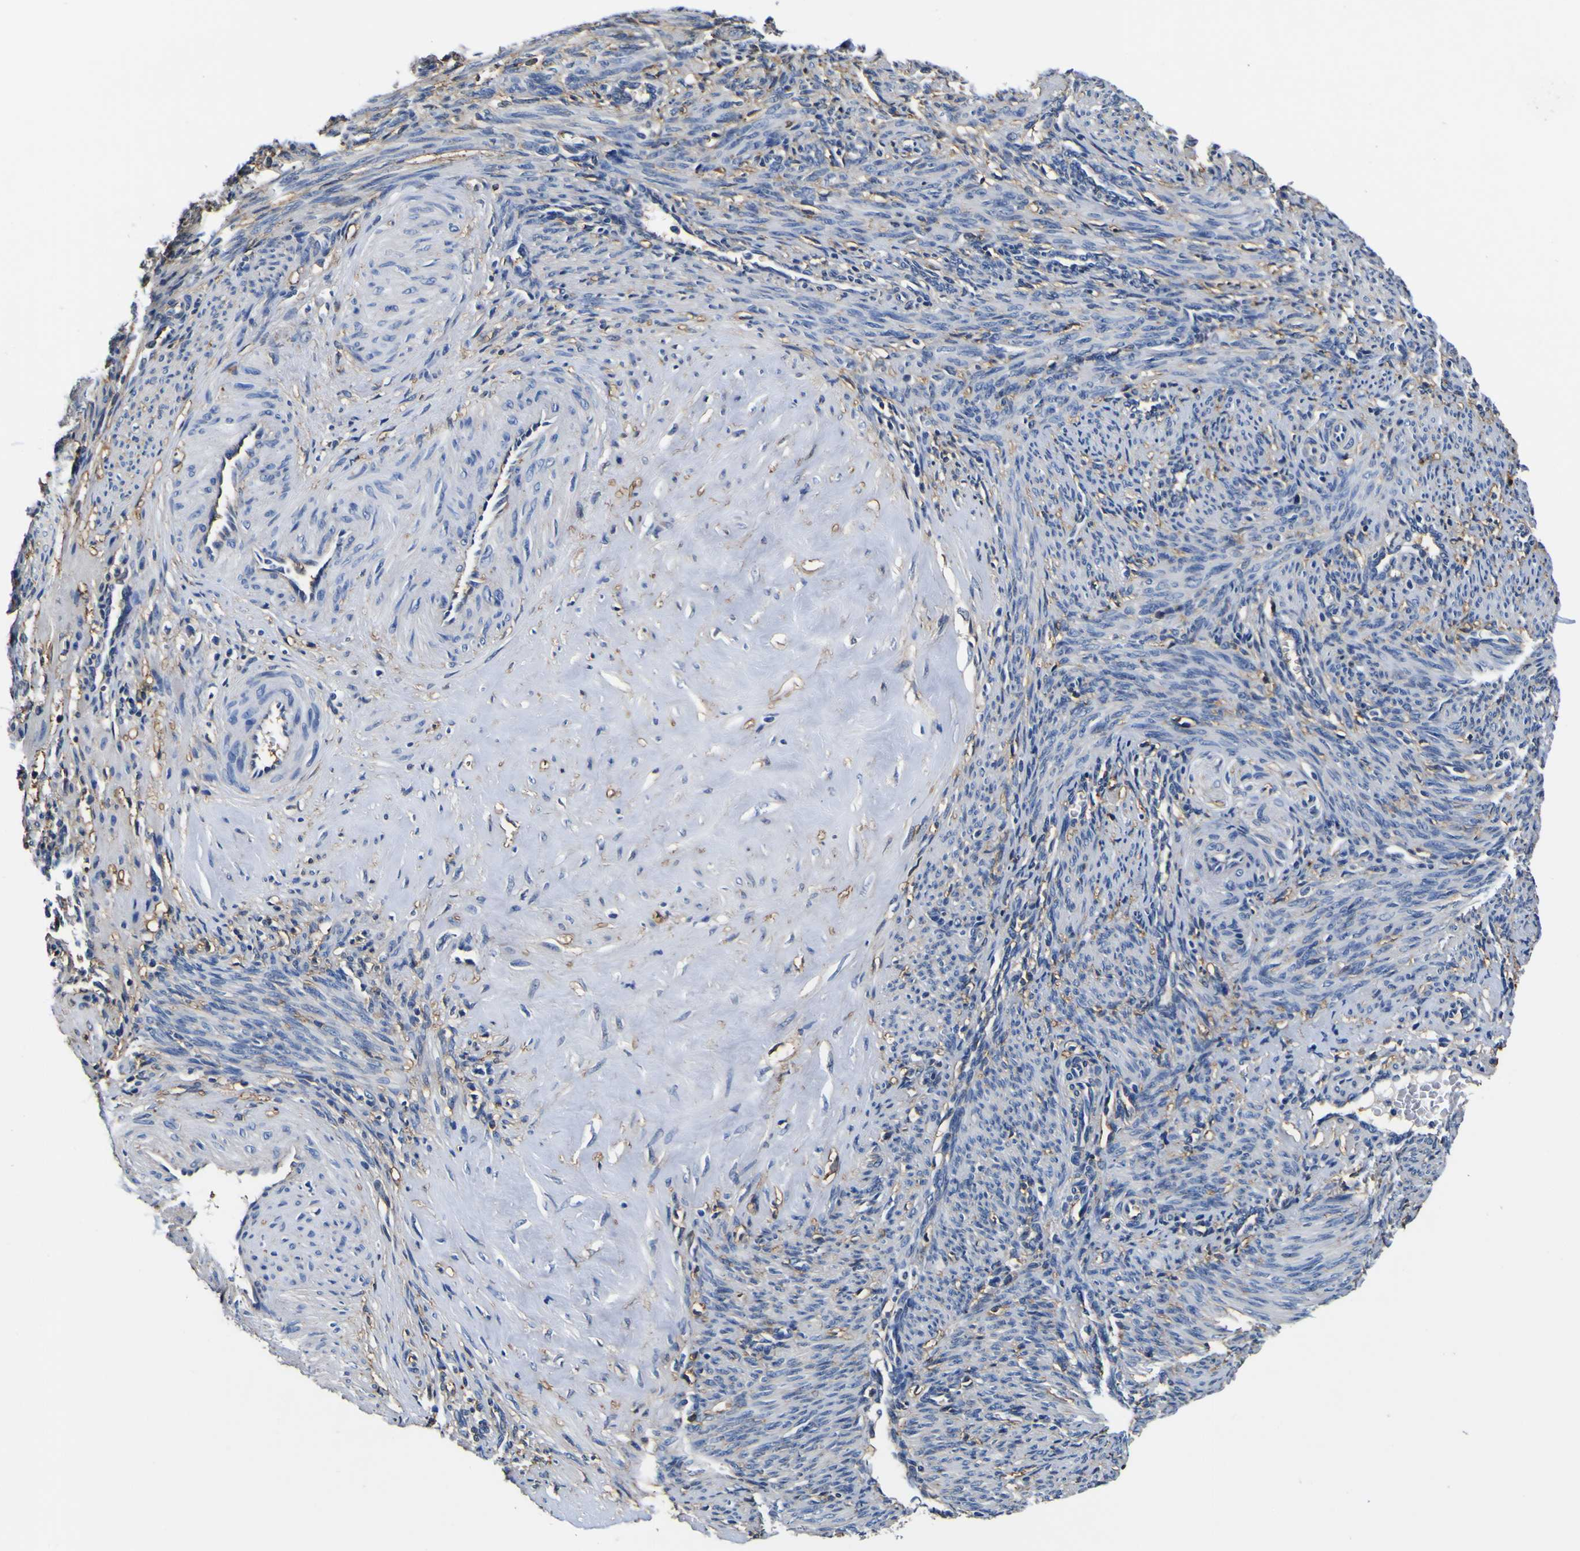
{"staining": {"intensity": "moderate", "quantity": "<25%", "location": "cytoplasmic/membranous"}, "tissue": "smooth muscle", "cell_type": "Smooth muscle cells", "image_type": "normal", "snomed": [{"axis": "morphology", "description": "Normal tissue, NOS"}, {"axis": "topography", "description": "Endometrium"}], "caption": "Smooth muscle stained with DAB (3,3'-diaminobenzidine) IHC shows low levels of moderate cytoplasmic/membranous expression in about <25% of smooth muscle cells.", "gene": "PXDN", "patient": {"sex": "female", "age": 33}}